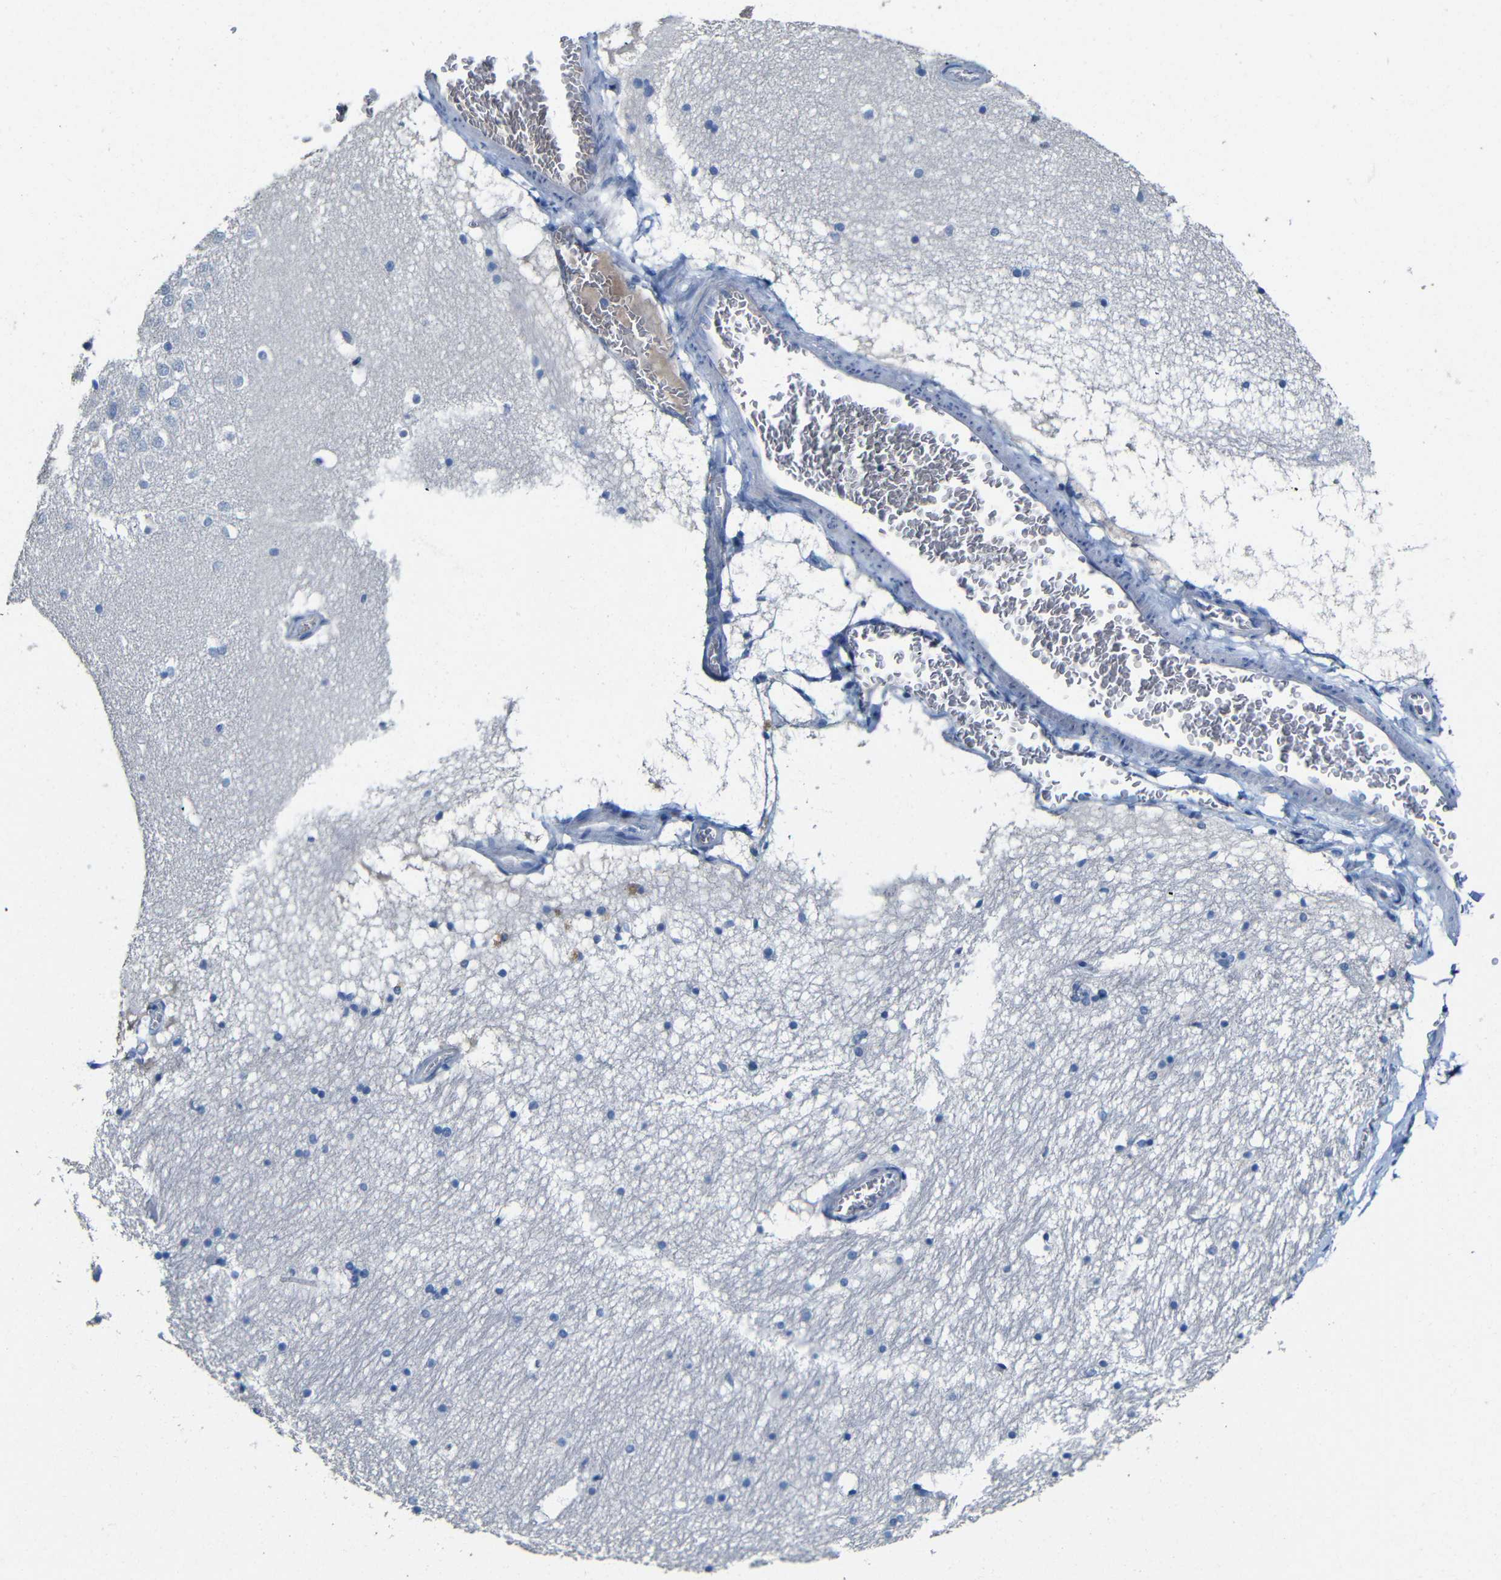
{"staining": {"intensity": "negative", "quantity": "none", "location": "none"}, "tissue": "hippocampus", "cell_type": "Glial cells", "image_type": "normal", "snomed": [{"axis": "morphology", "description": "Normal tissue, NOS"}, {"axis": "topography", "description": "Hippocampus"}], "caption": "Hippocampus stained for a protein using IHC reveals no staining glial cells.", "gene": "ACKR2", "patient": {"sex": "male", "age": 45}}